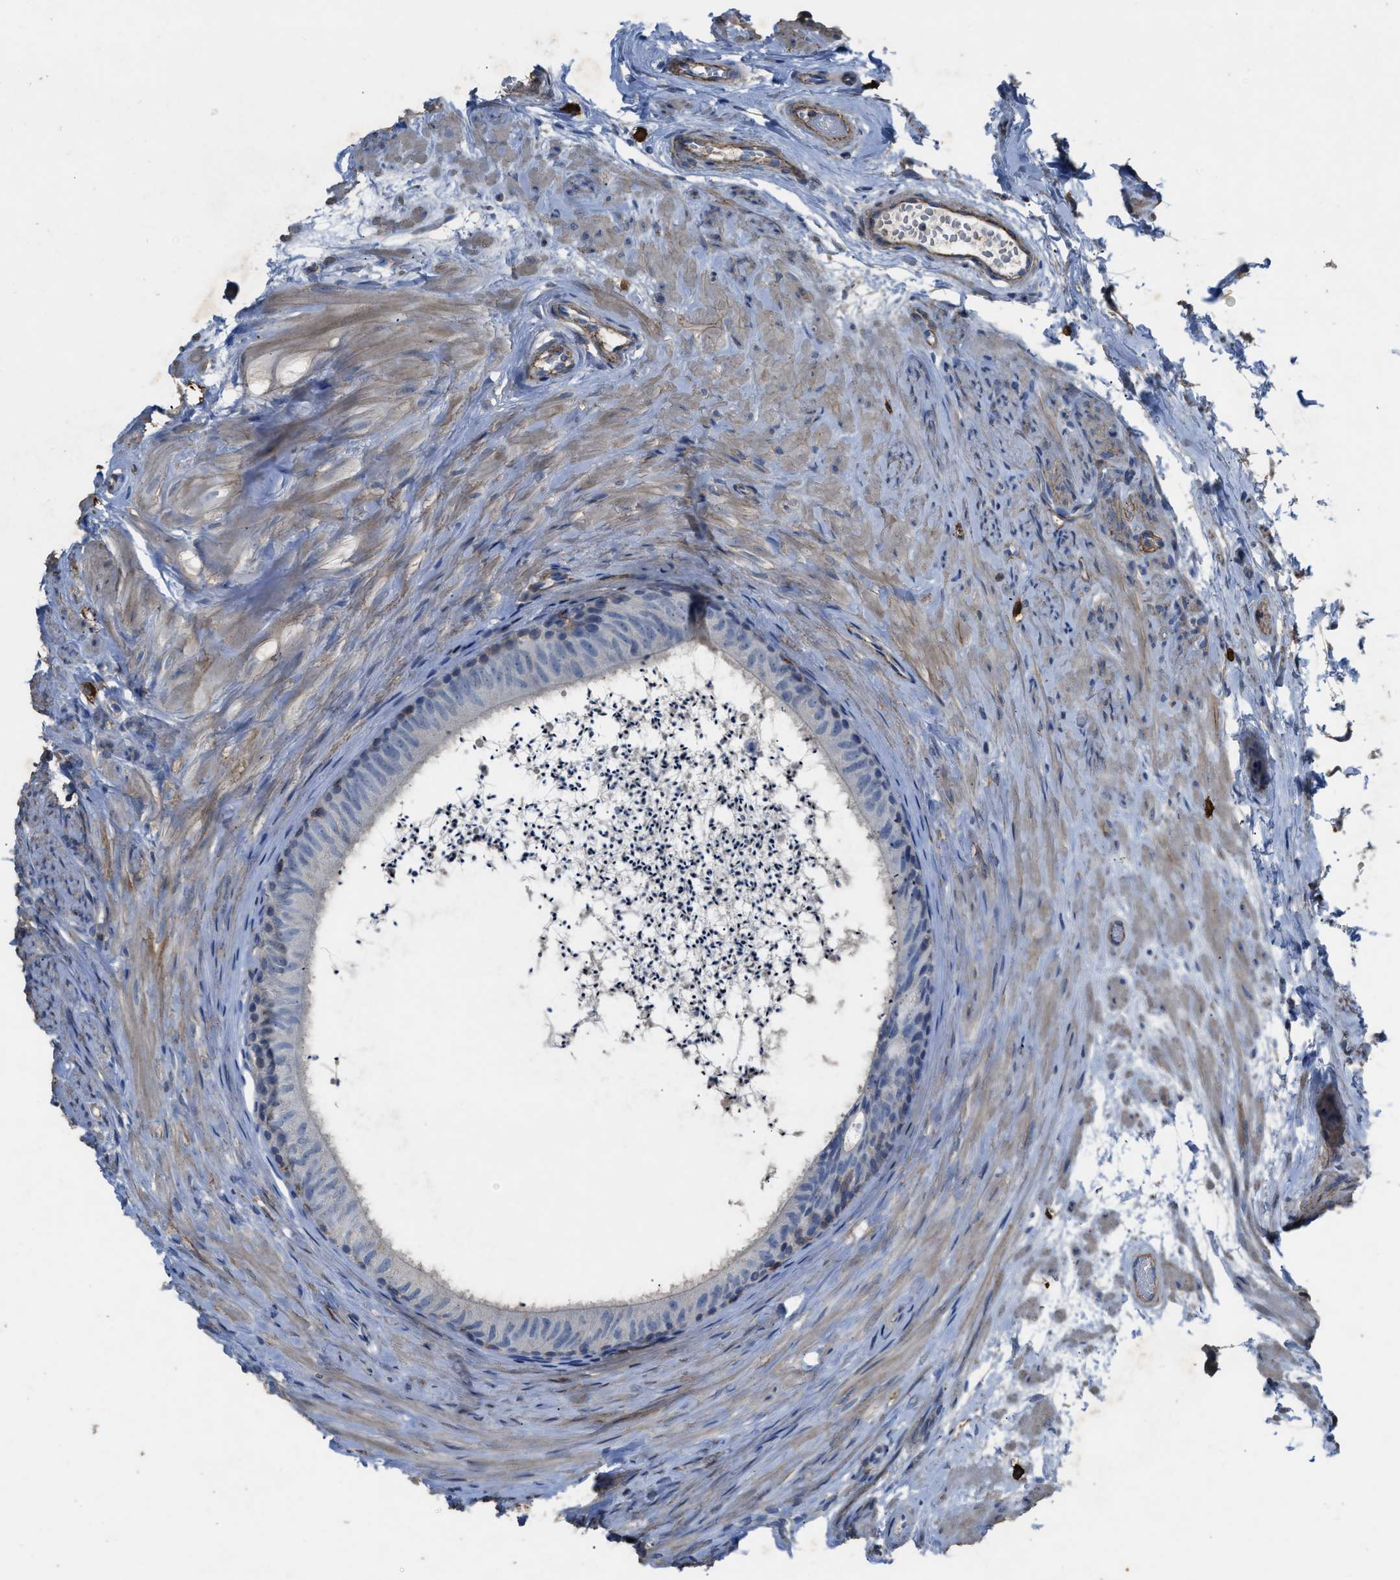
{"staining": {"intensity": "weak", "quantity": "<25%", "location": "cytoplasmic/membranous"}, "tissue": "epididymis", "cell_type": "Glandular cells", "image_type": "normal", "snomed": [{"axis": "morphology", "description": "Normal tissue, NOS"}, {"axis": "topography", "description": "Epididymis"}], "caption": "This is an IHC photomicrograph of unremarkable human epididymis. There is no expression in glandular cells.", "gene": "OR51E1", "patient": {"sex": "male", "age": 56}}